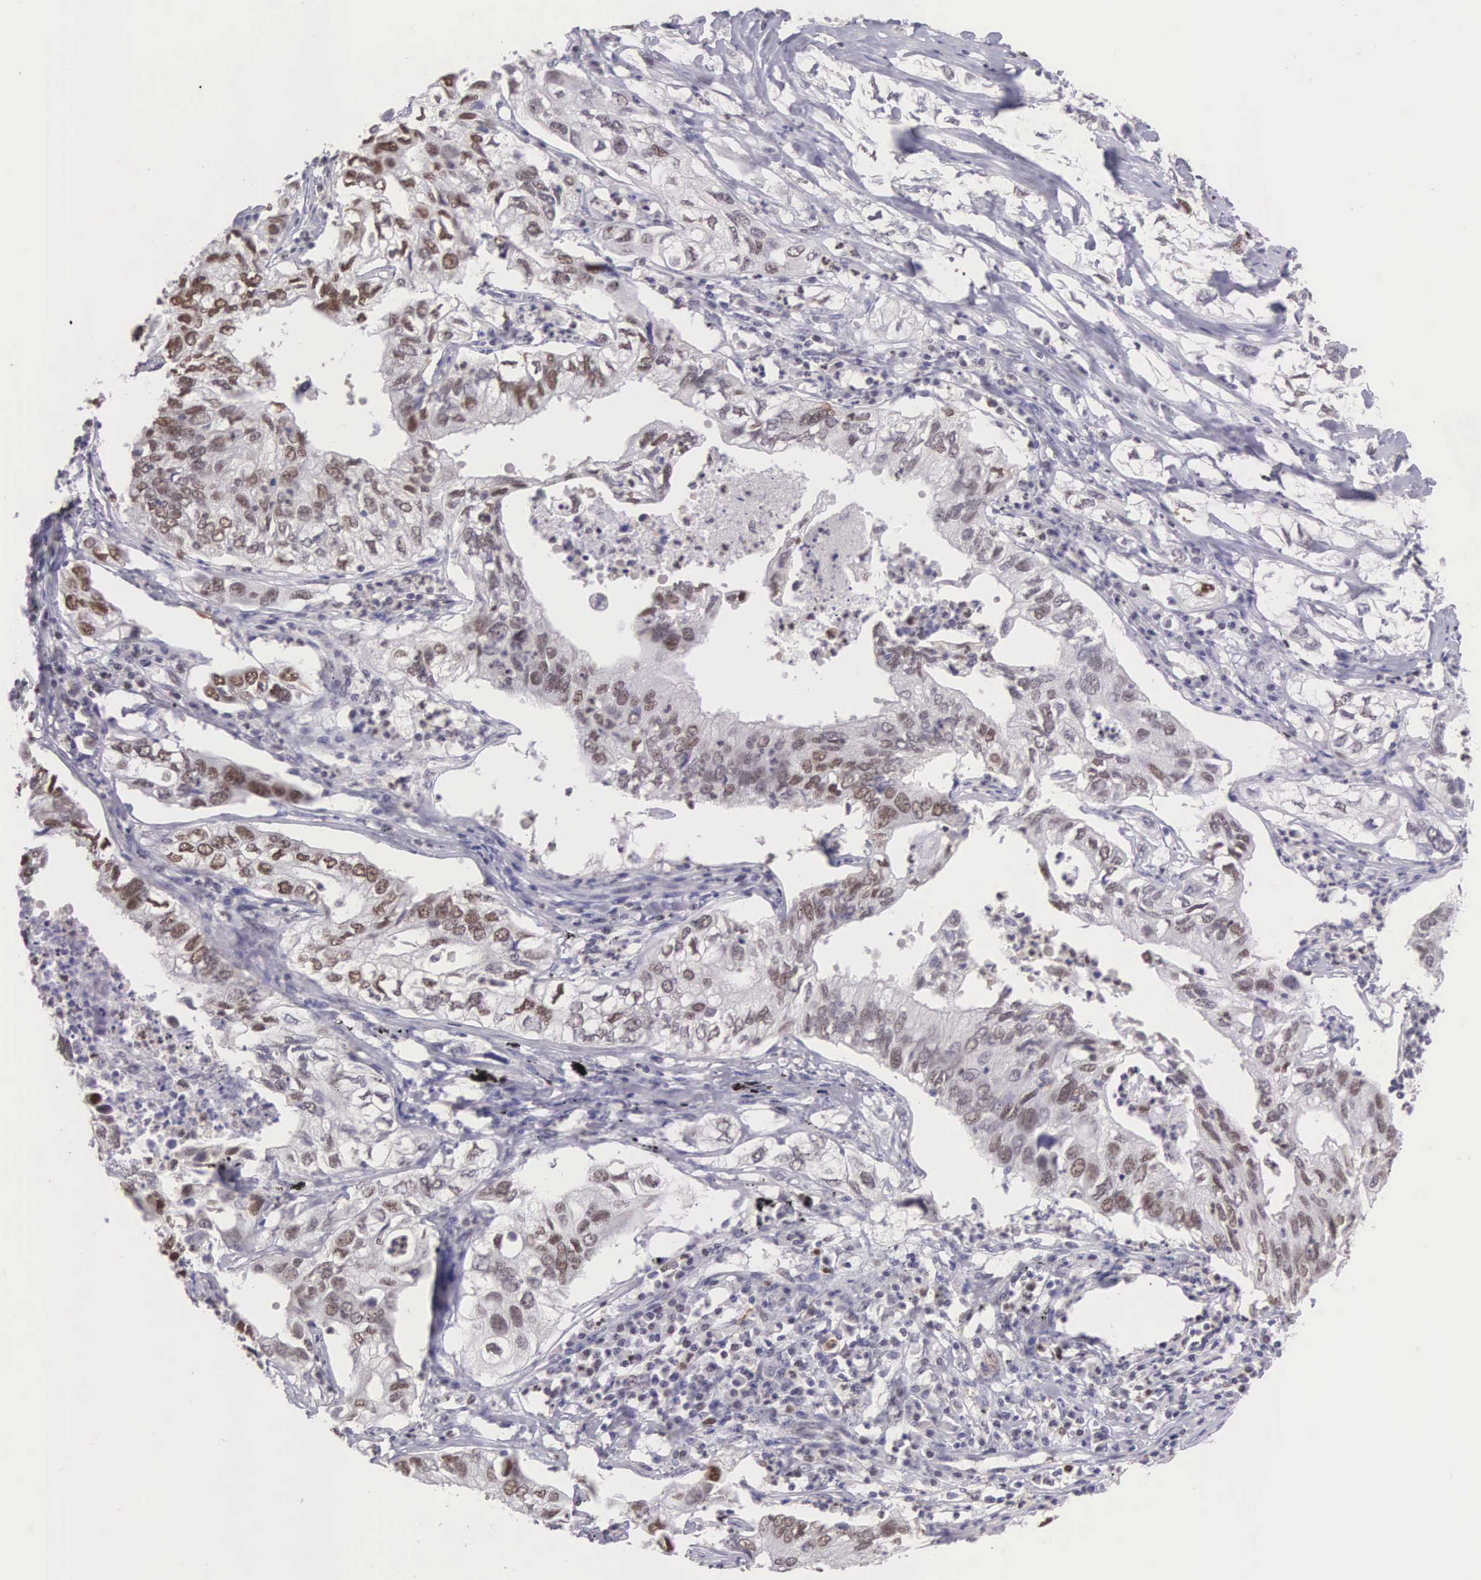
{"staining": {"intensity": "weak", "quantity": "25%-75%", "location": "nuclear"}, "tissue": "lung cancer", "cell_type": "Tumor cells", "image_type": "cancer", "snomed": [{"axis": "morphology", "description": "Adenocarcinoma, NOS"}, {"axis": "topography", "description": "Lung"}], "caption": "Immunohistochemistry (DAB (3,3'-diaminobenzidine)) staining of human adenocarcinoma (lung) exhibits weak nuclear protein expression in about 25%-75% of tumor cells. The staining was performed using DAB, with brown indicating positive protein expression. Nuclei are stained blue with hematoxylin.", "gene": "GRK3", "patient": {"sex": "male", "age": 48}}